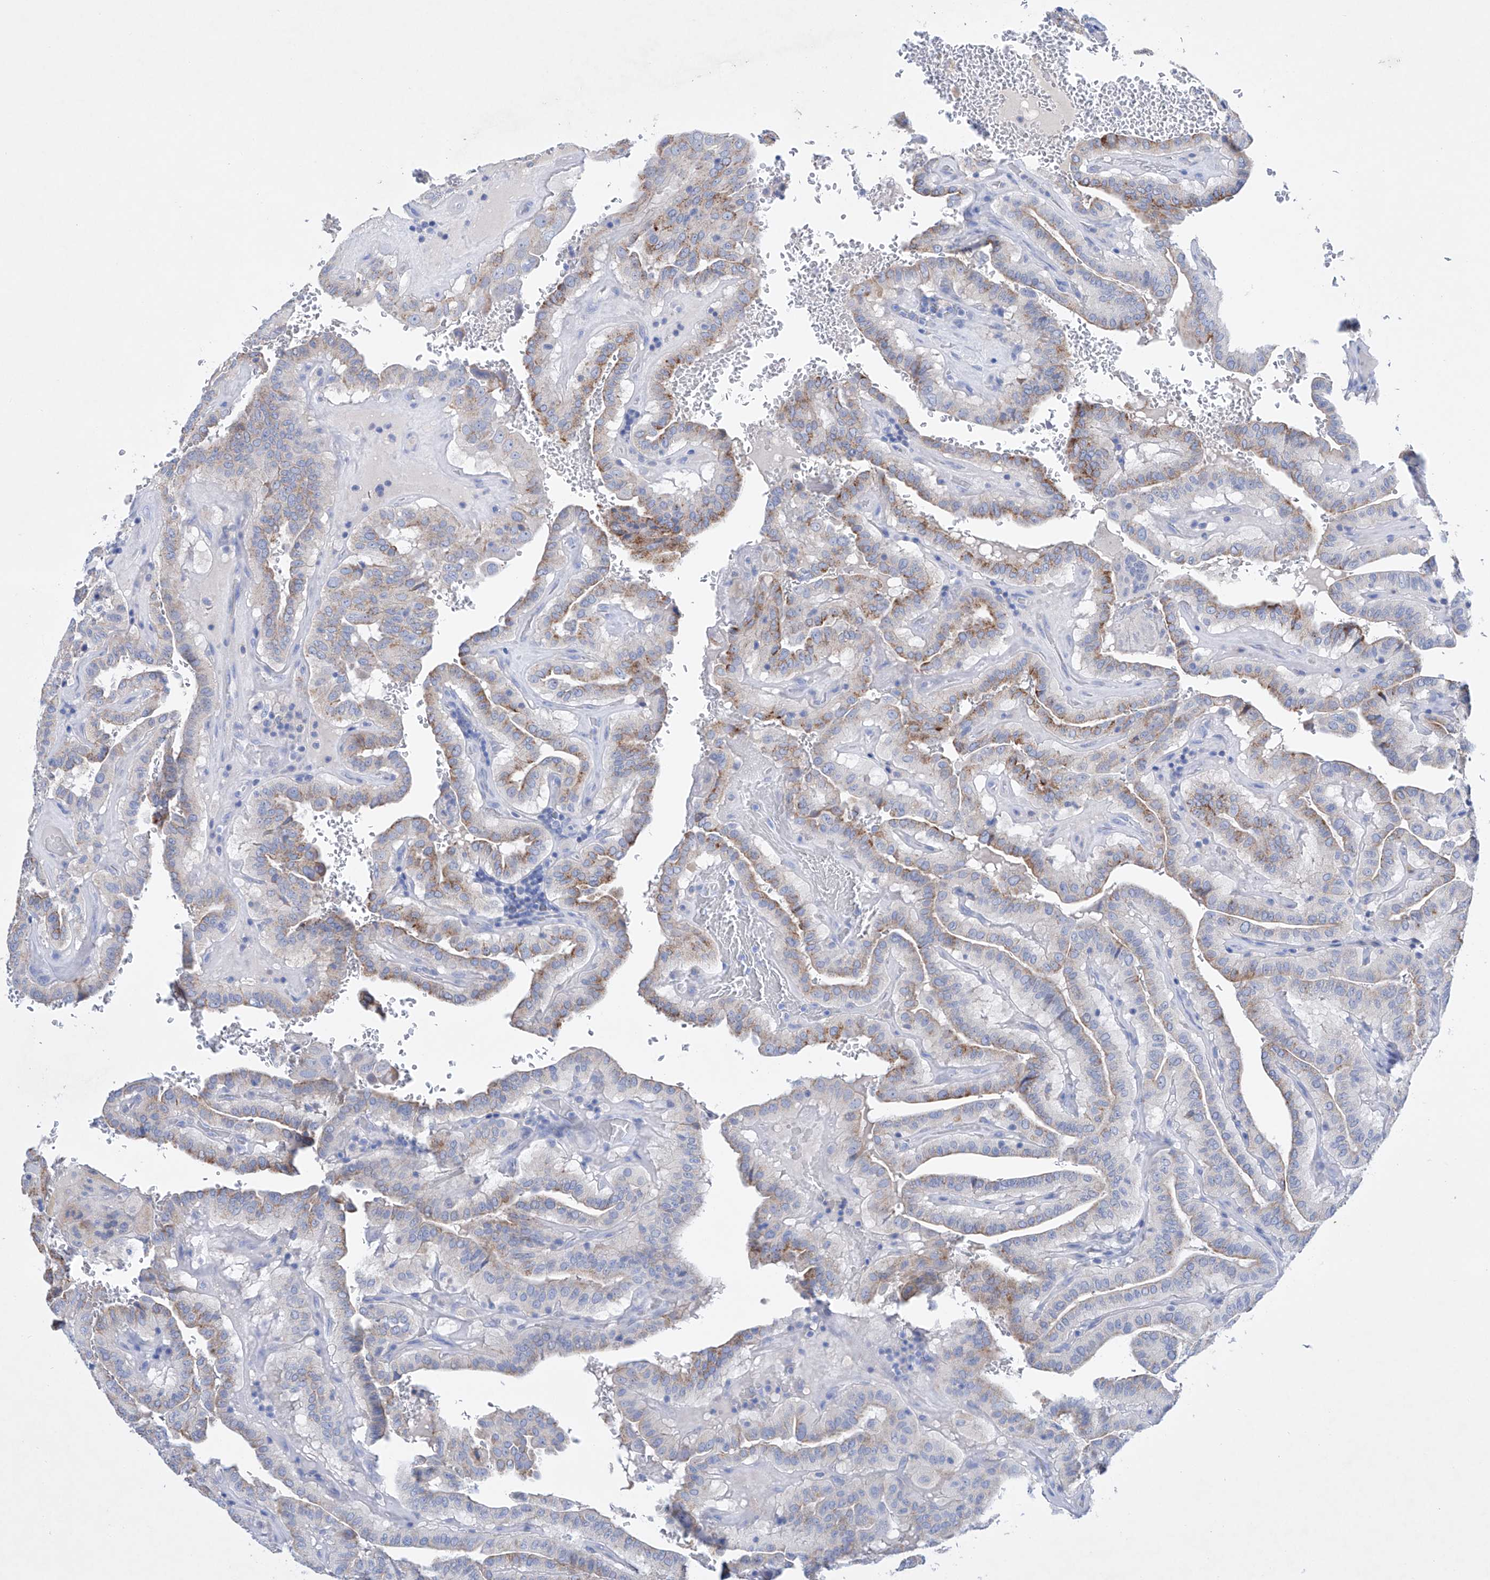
{"staining": {"intensity": "weak", "quantity": "25%-75%", "location": "cytoplasmic/membranous"}, "tissue": "thyroid cancer", "cell_type": "Tumor cells", "image_type": "cancer", "snomed": [{"axis": "morphology", "description": "Papillary adenocarcinoma, NOS"}, {"axis": "topography", "description": "Thyroid gland"}], "caption": "Tumor cells exhibit low levels of weak cytoplasmic/membranous expression in approximately 25%-75% of cells in human thyroid papillary adenocarcinoma.", "gene": "LURAP1", "patient": {"sex": "male", "age": 77}}